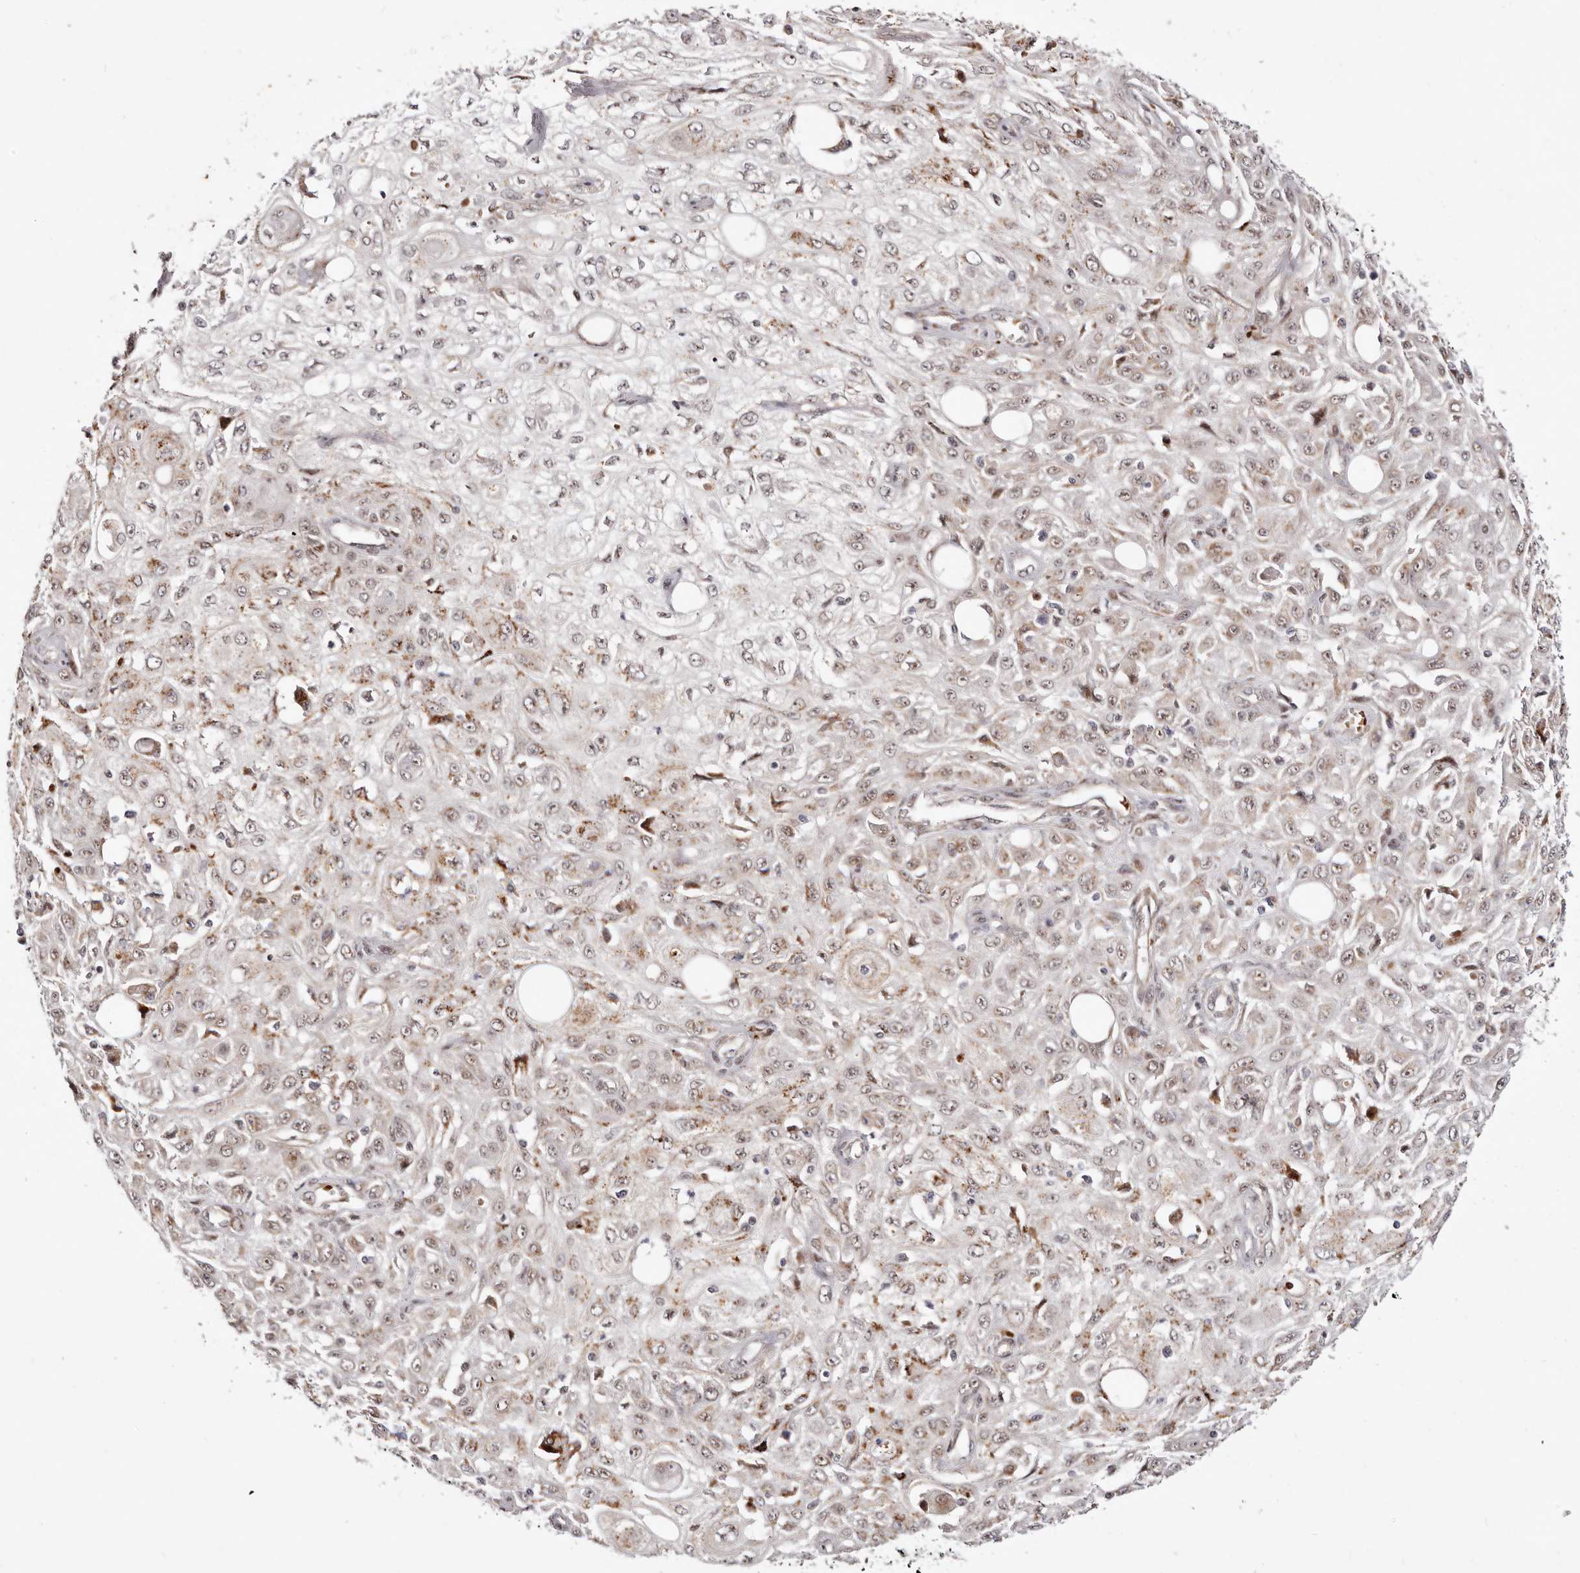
{"staining": {"intensity": "weak", "quantity": ">75%", "location": "nuclear"}, "tissue": "skin cancer", "cell_type": "Tumor cells", "image_type": "cancer", "snomed": [{"axis": "morphology", "description": "Squamous cell carcinoma, NOS"}, {"axis": "morphology", "description": "Squamous cell carcinoma, metastatic, NOS"}, {"axis": "topography", "description": "Skin"}, {"axis": "topography", "description": "Lymph node"}], "caption": "Metastatic squamous cell carcinoma (skin) stained with immunohistochemistry displays weak nuclear staining in approximately >75% of tumor cells. The protein of interest is shown in brown color, while the nuclei are stained blue.", "gene": "WRN", "patient": {"sex": "male", "age": 75}}